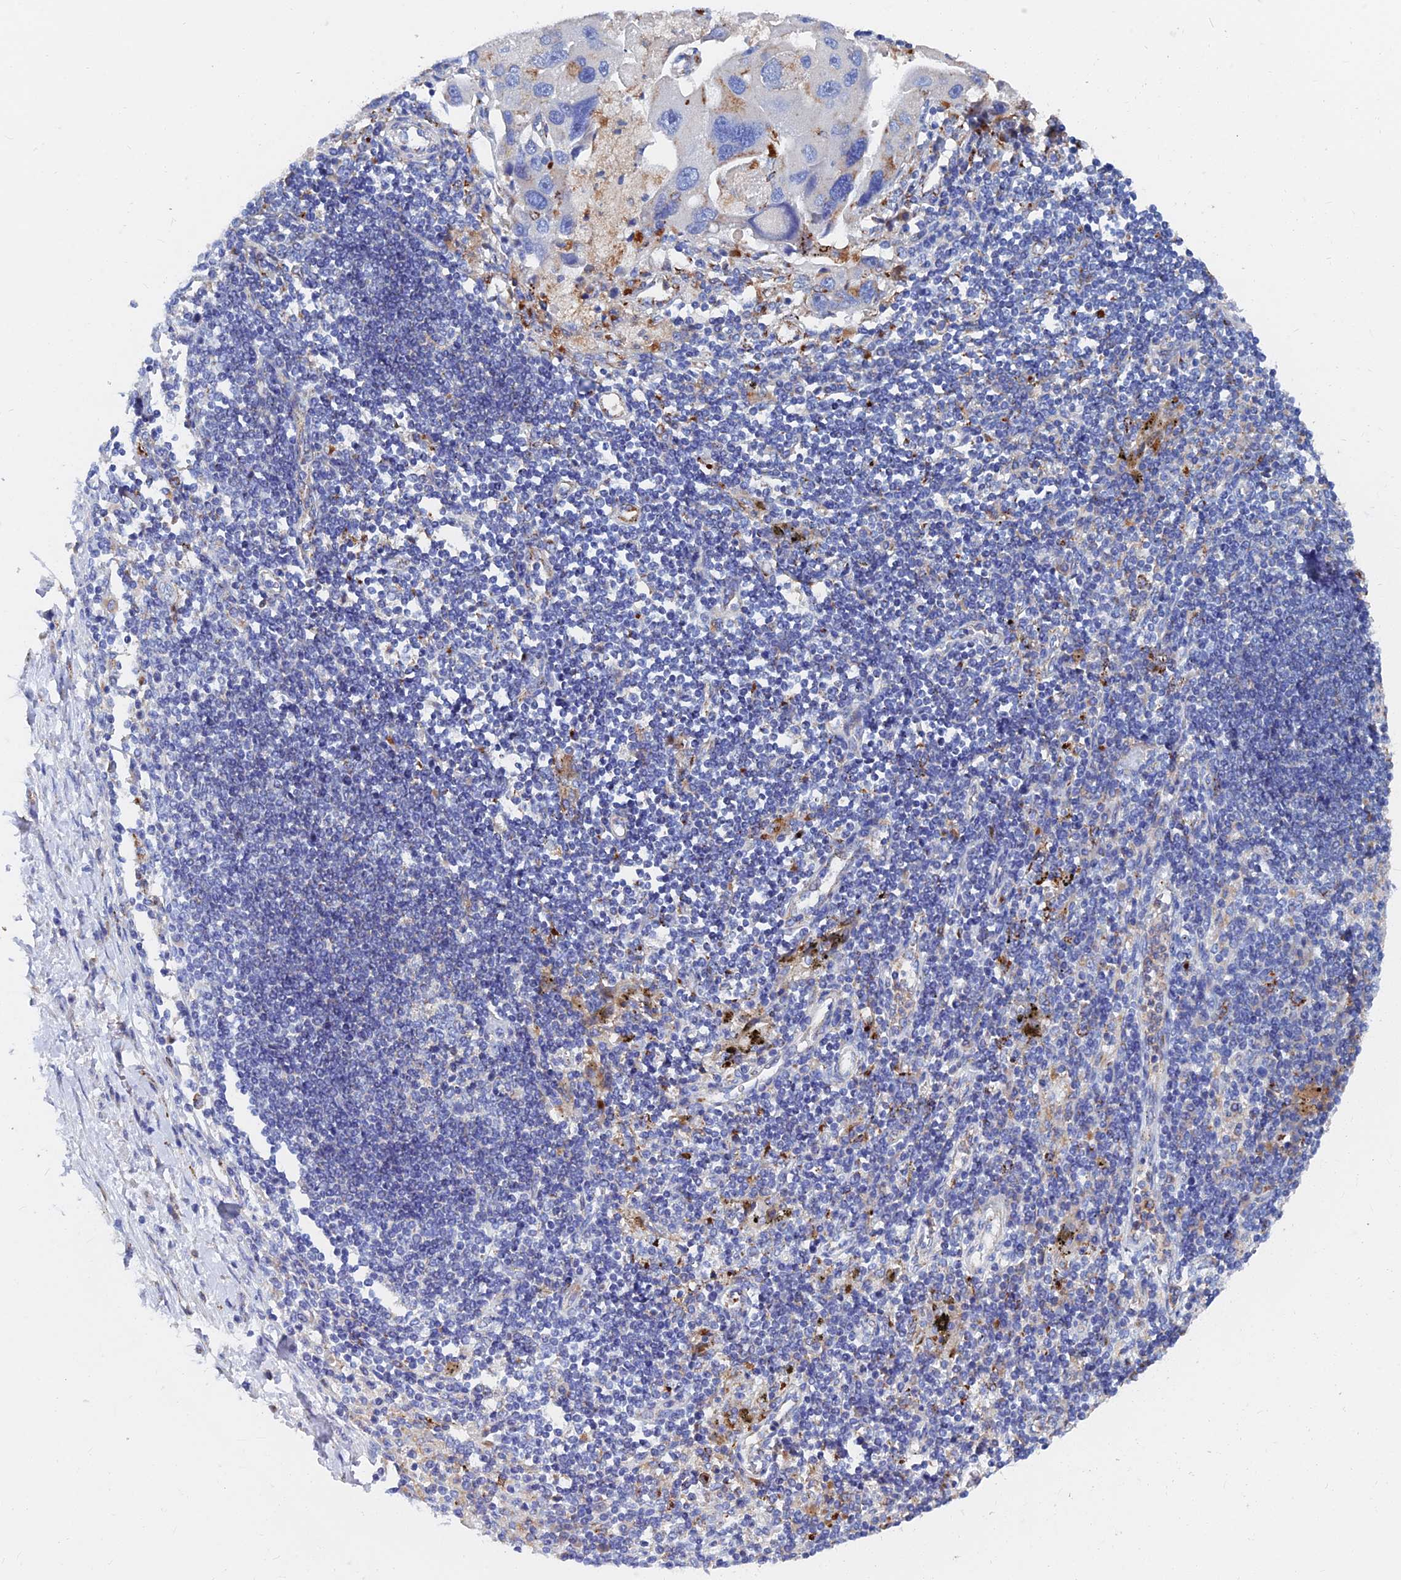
{"staining": {"intensity": "negative", "quantity": "none", "location": "none"}, "tissue": "lung cancer", "cell_type": "Tumor cells", "image_type": "cancer", "snomed": [{"axis": "morphology", "description": "Adenocarcinoma, NOS"}, {"axis": "topography", "description": "Lung"}], "caption": "Histopathology image shows no protein staining in tumor cells of lung adenocarcinoma tissue.", "gene": "SPNS1", "patient": {"sex": "female", "age": 54}}